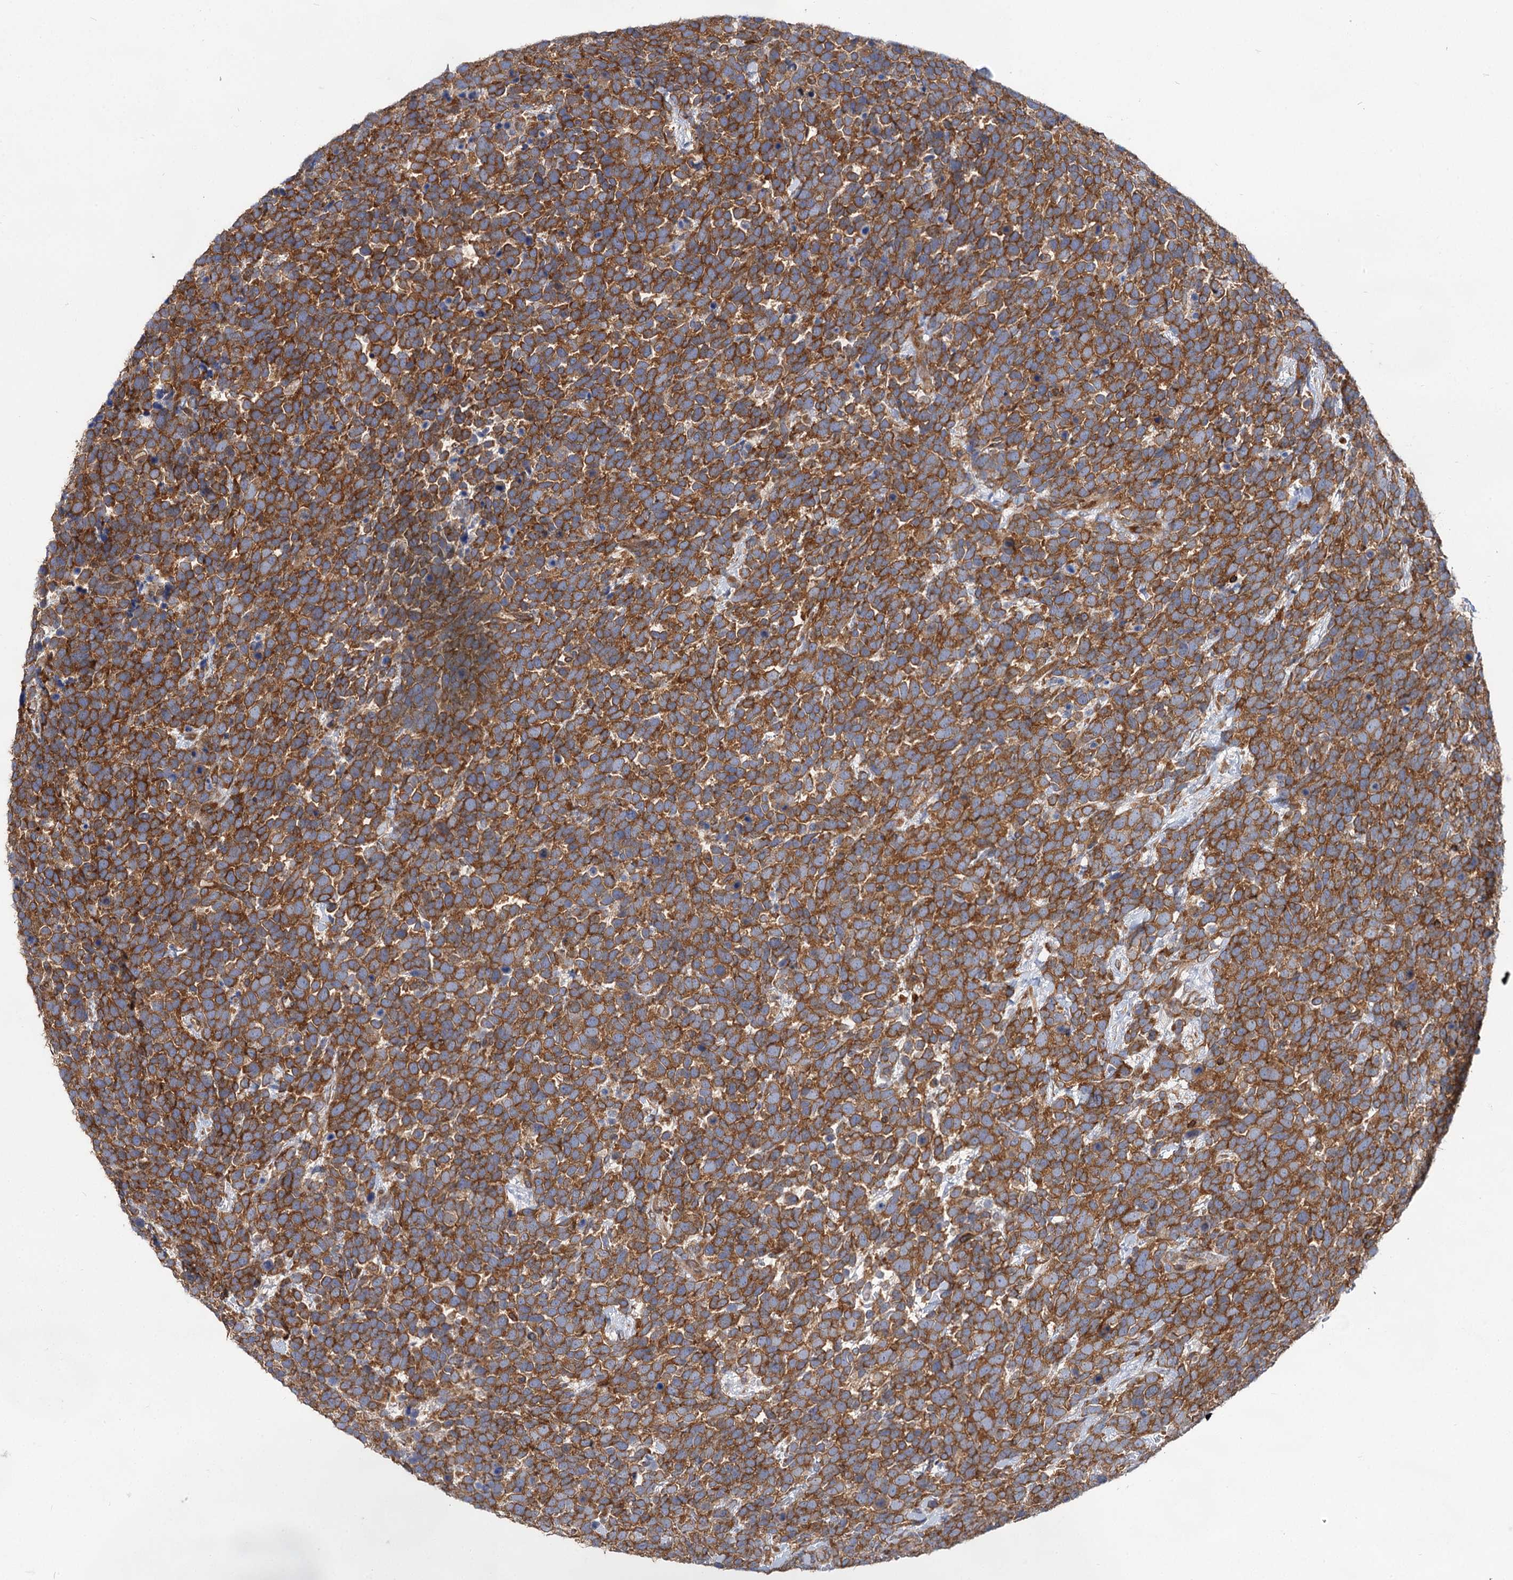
{"staining": {"intensity": "strong", "quantity": ">75%", "location": "cytoplasmic/membranous"}, "tissue": "urothelial cancer", "cell_type": "Tumor cells", "image_type": "cancer", "snomed": [{"axis": "morphology", "description": "Urothelial carcinoma, High grade"}, {"axis": "topography", "description": "Urinary bladder"}], "caption": "DAB immunohistochemical staining of human urothelial carcinoma (high-grade) exhibits strong cytoplasmic/membranous protein expression in about >75% of tumor cells.", "gene": "PACS1", "patient": {"sex": "female", "age": 82}}